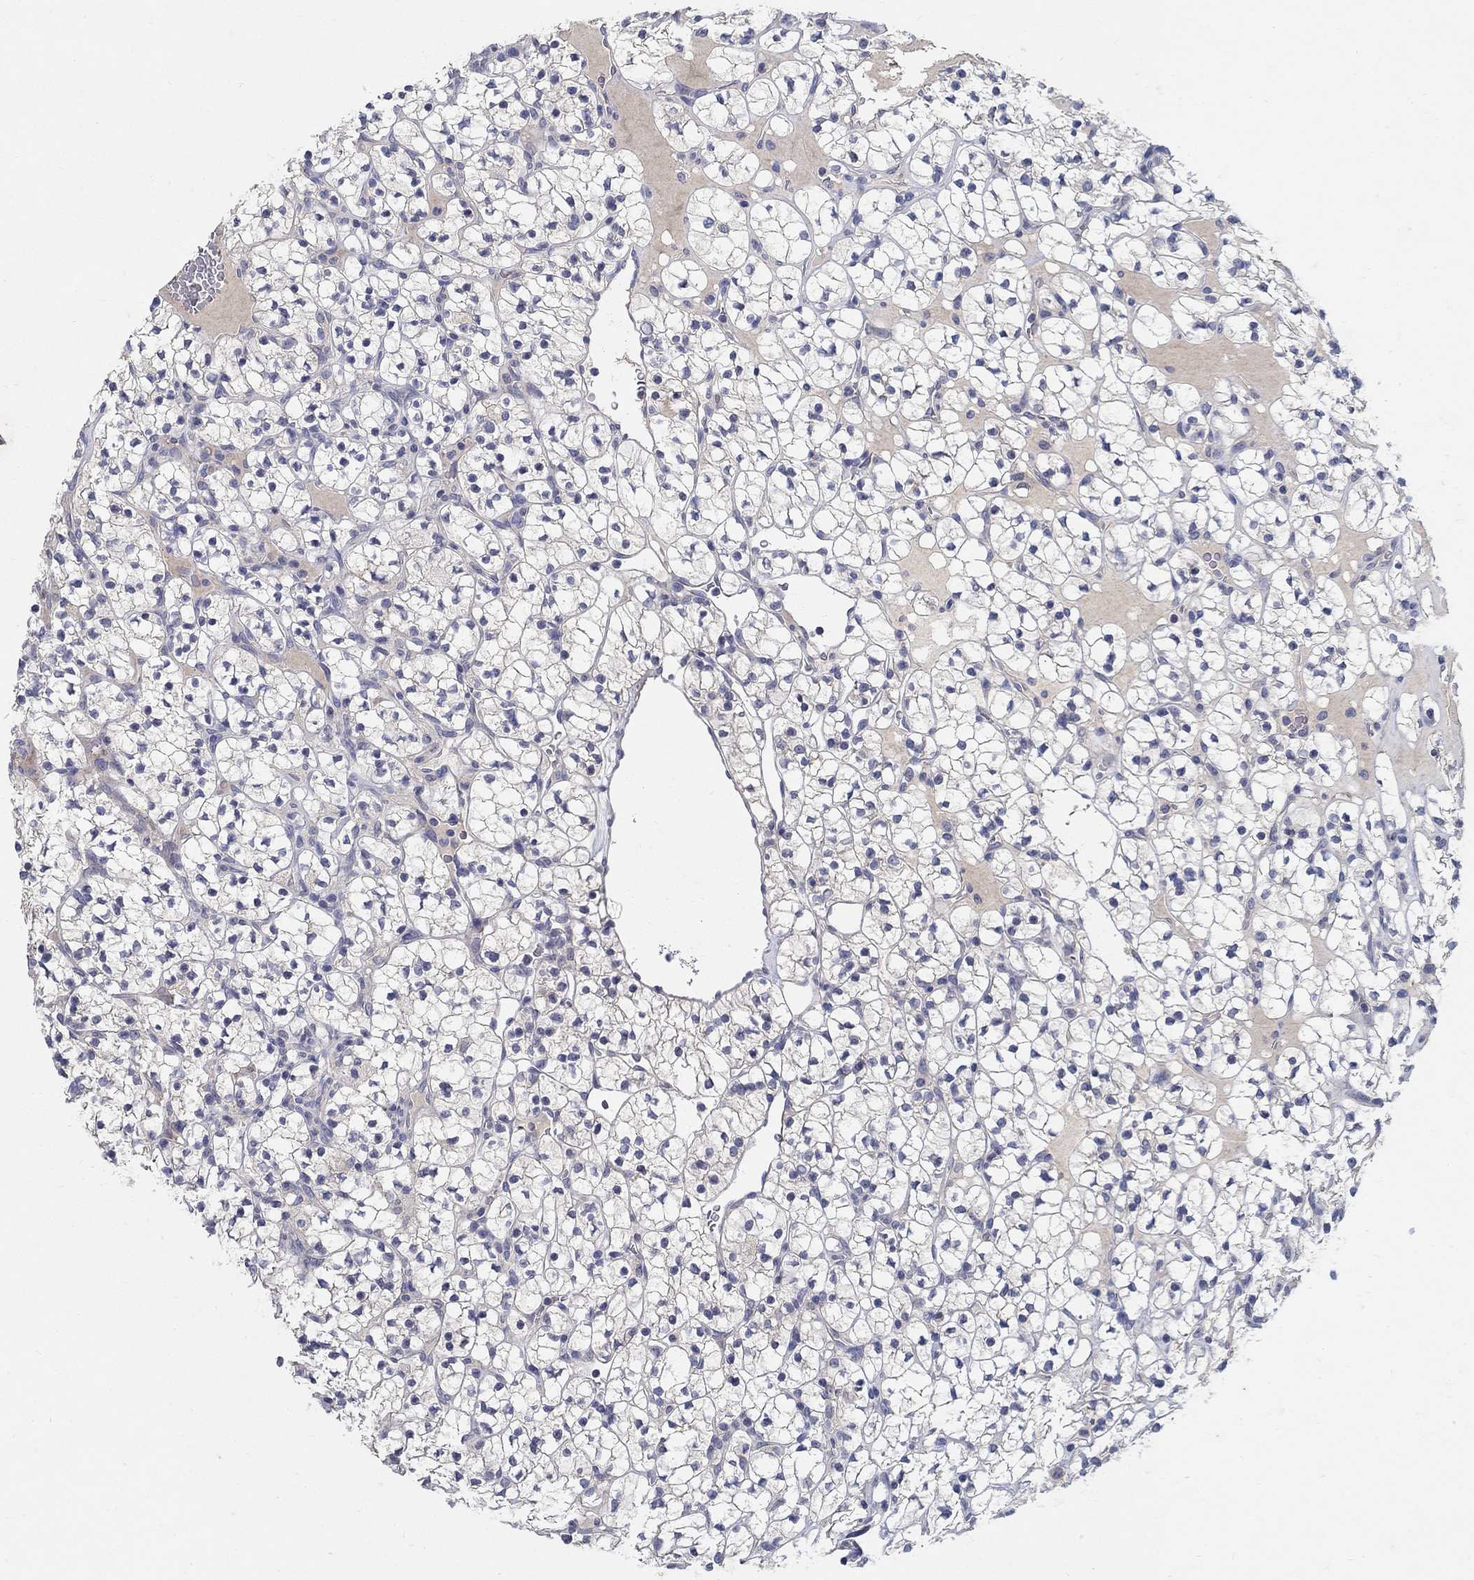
{"staining": {"intensity": "negative", "quantity": "none", "location": "none"}, "tissue": "renal cancer", "cell_type": "Tumor cells", "image_type": "cancer", "snomed": [{"axis": "morphology", "description": "Adenocarcinoma, NOS"}, {"axis": "topography", "description": "Kidney"}], "caption": "Immunohistochemistry (IHC) of human renal cancer exhibits no staining in tumor cells. (DAB immunohistochemistry (IHC), high magnification).", "gene": "PROZ", "patient": {"sex": "female", "age": 89}}